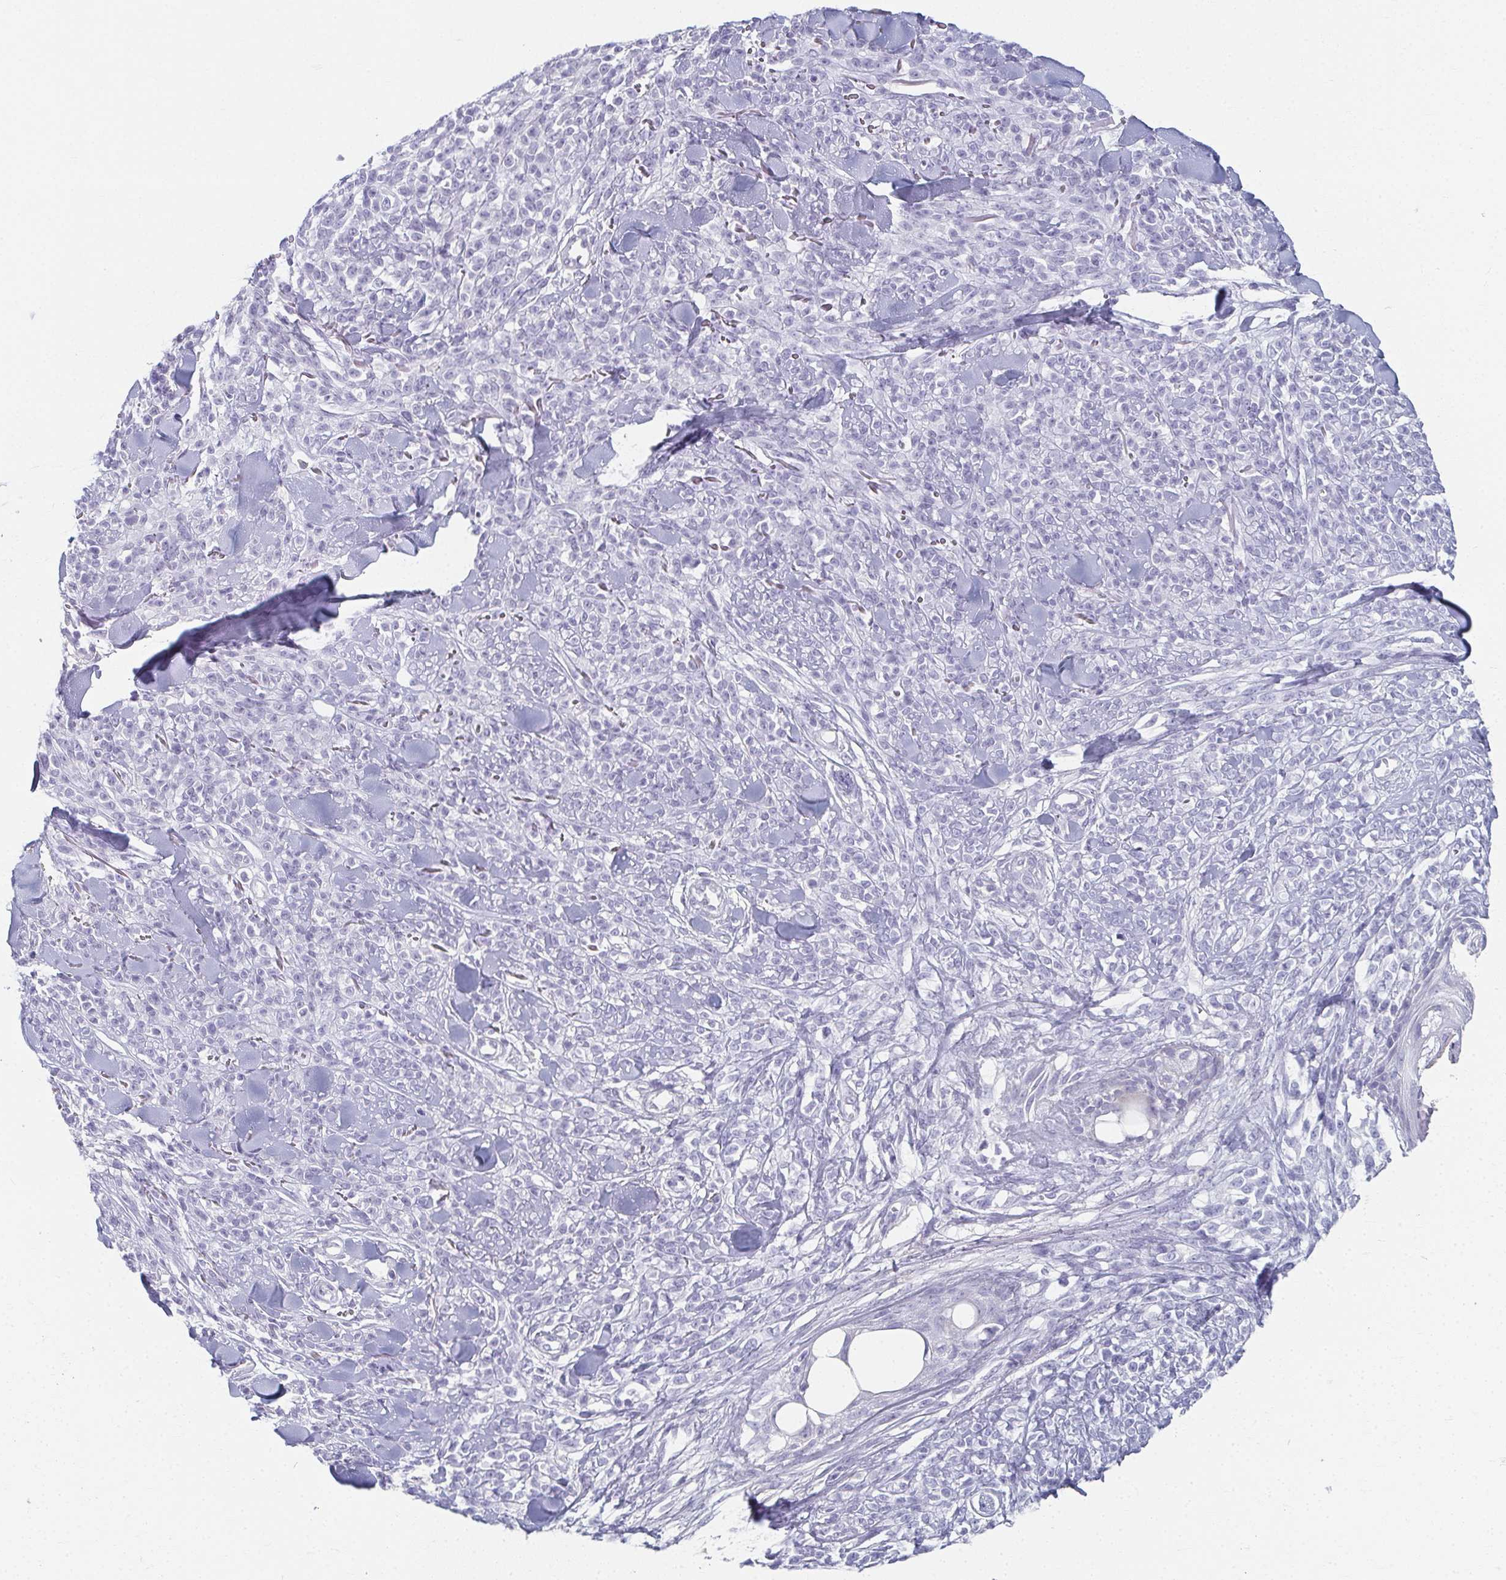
{"staining": {"intensity": "negative", "quantity": "none", "location": "none"}, "tissue": "melanoma", "cell_type": "Tumor cells", "image_type": "cancer", "snomed": [{"axis": "morphology", "description": "Malignant melanoma, NOS"}, {"axis": "topography", "description": "Skin"}, {"axis": "topography", "description": "Skin of trunk"}], "caption": "The immunohistochemistry (IHC) image has no significant positivity in tumor cells of melanoma tissue. Brightfield microscopy of immunohistochemistry (IHC) stained with DAB (3,3'-diaminobenzidine) (brown) and hematoxylin (blue), captured at high magnification.", "gene": "CAMKV", "patient": {"sex": "male", "age": 74}}